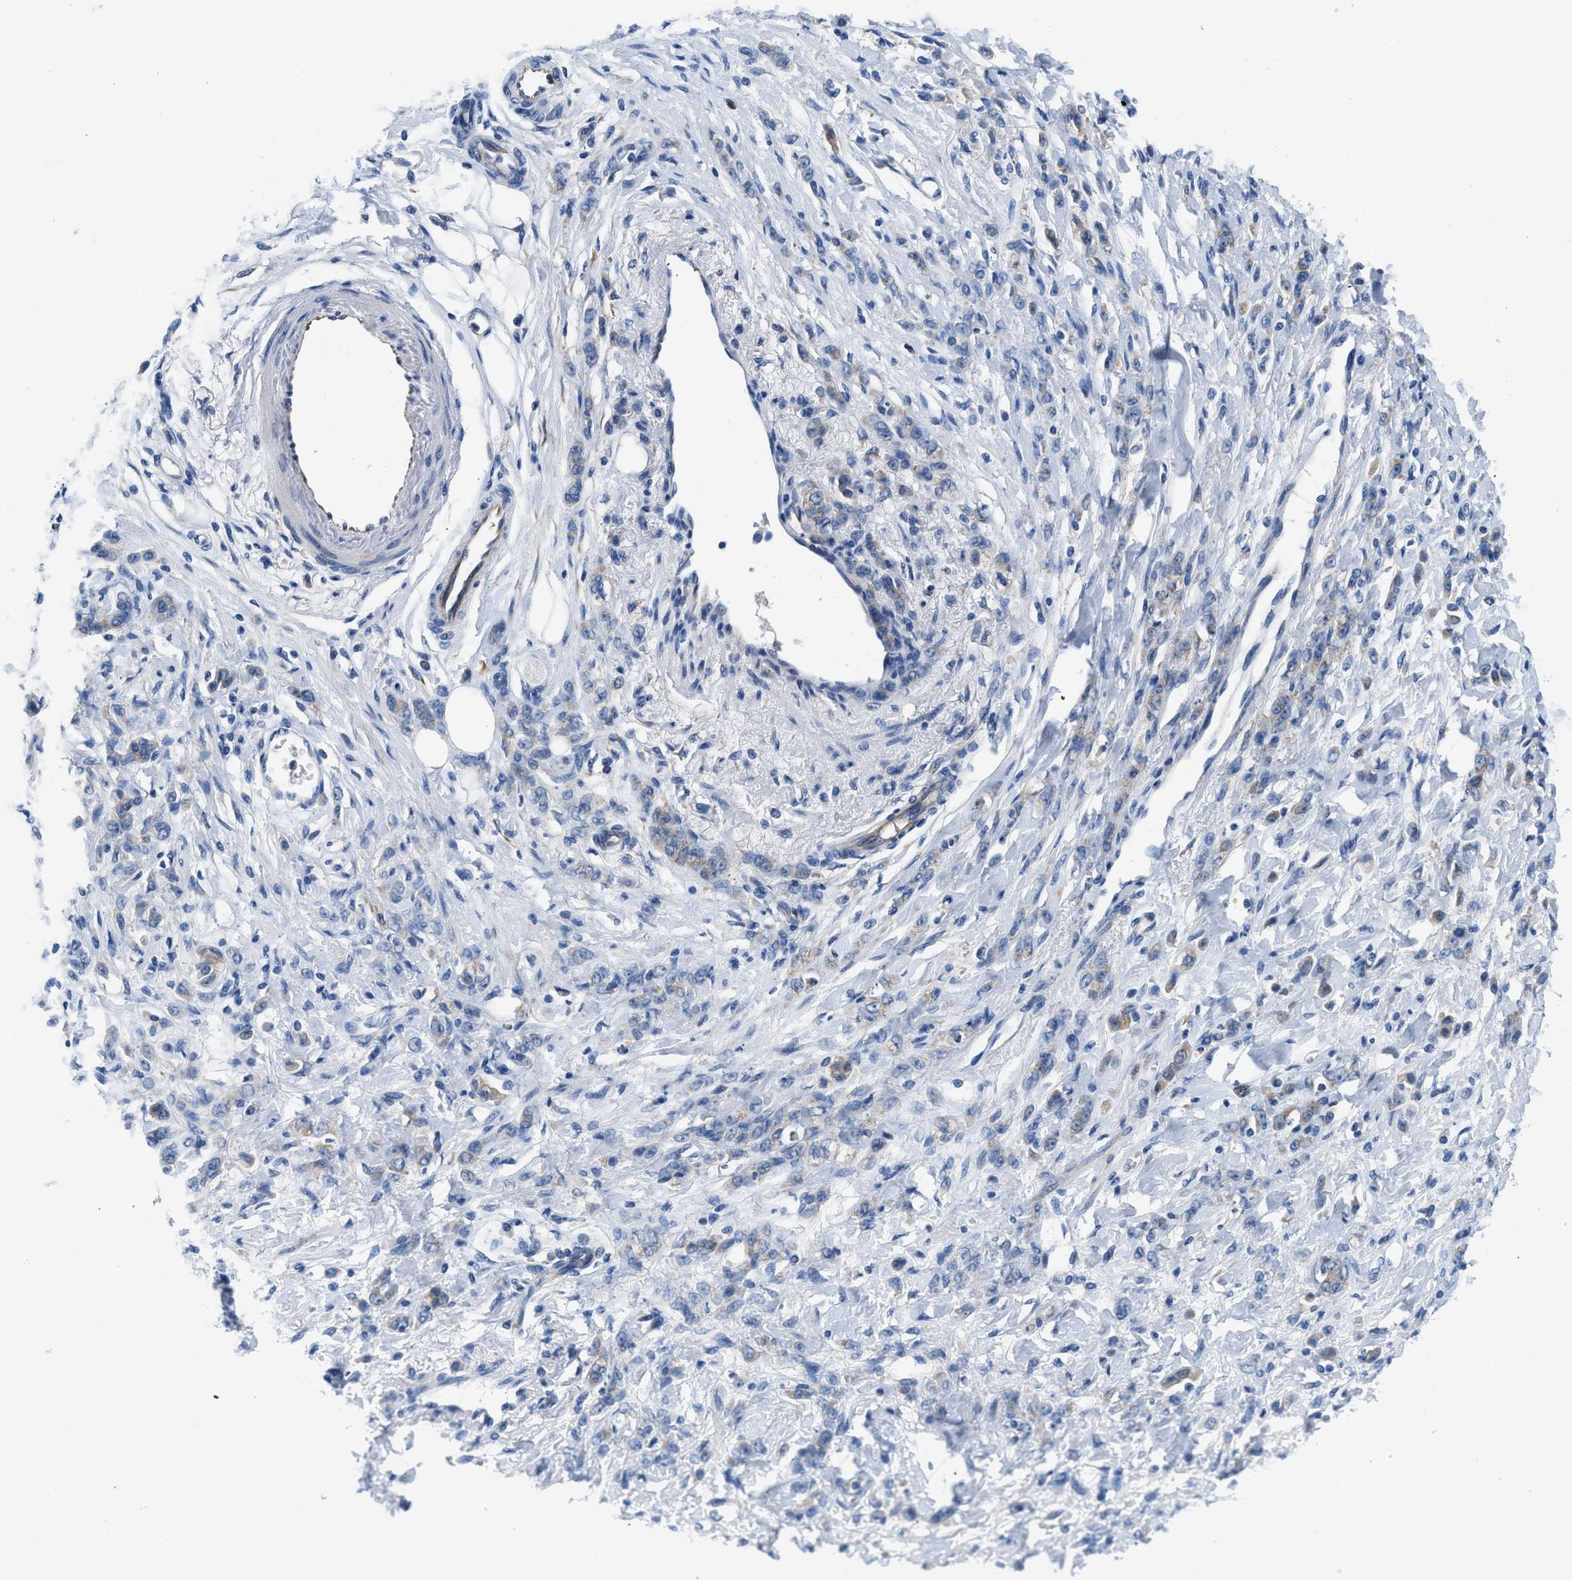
{"staining": {"intensity": "negative", "quantity": "none", "location": "none"}, "tissue": "stomach cancer", "cell_type": "Tumor cells", "image_type": "cancer", "snomed": [{"axis": "morphology", "description": "Normal tissue, NOS"}, {"axis": "morphology", "description": "Adenocarcinoma, NOS"}, {"axis": "topography", "description": "Stomach"}], "caption": "Tumor cells show no significant protein positivity in stomach adenocarcinoma.", "gene": "BNC2", "patient": {"sex": "male", "age": 82}}